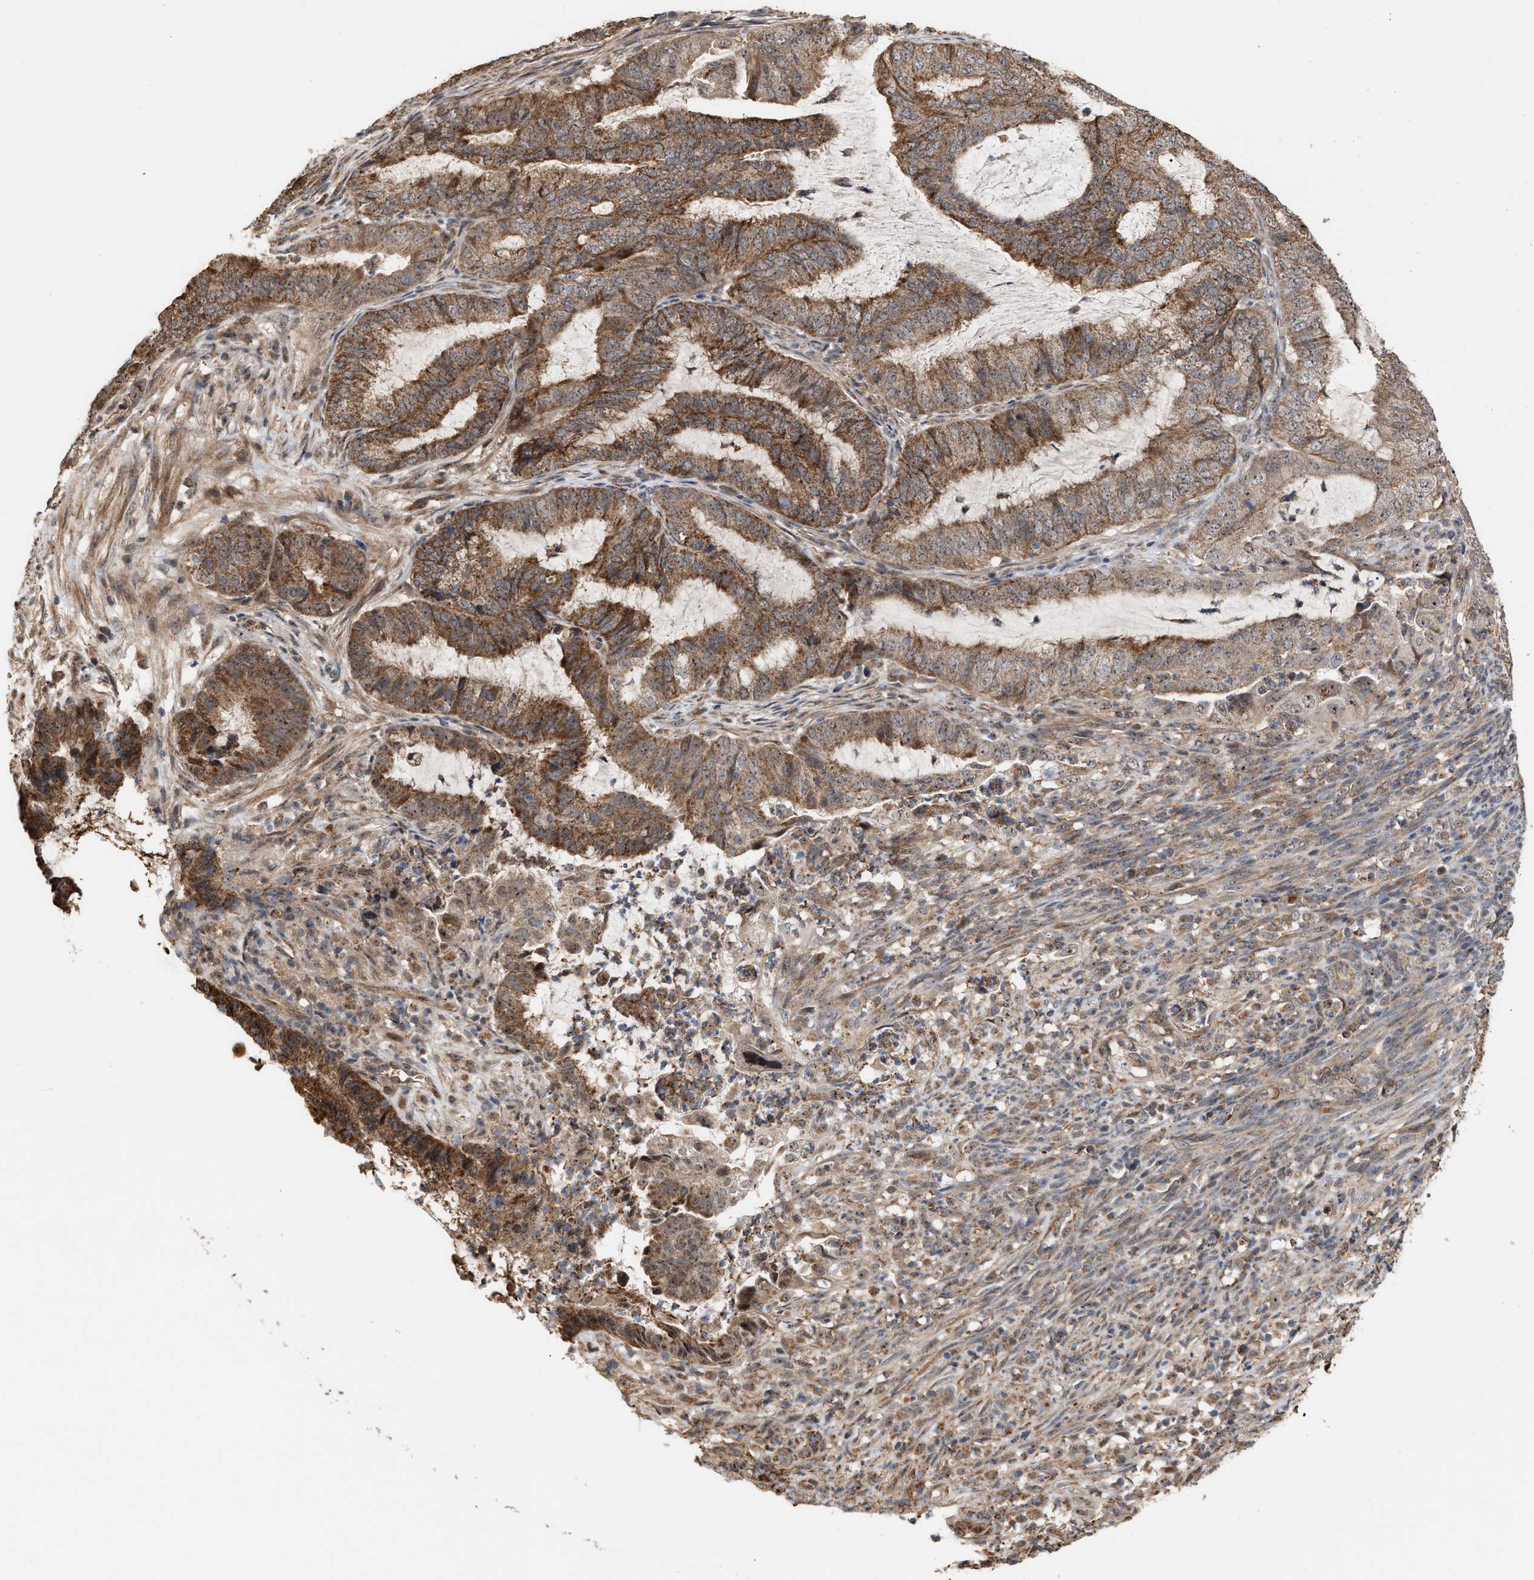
{"staining": {"intensity": "strong", "quantity": ">75%", "location": "cytoplasmic/membranous,nuclear"}, "tissue": "endometrial cancer", "cell_type": "Tumor cells", "image_type": "cancer", "snomed": [{"axis": "morphology", "description": "Adenocarcinoma, NOS"}, {"axis": "topography", "description": "Endometrium"}], "caption": "DAB (3,3'-diaminobenzidine) immunohistochemical staining of endometrial cancer (adenocarcinoma) exhibits strong cytoplasmic/membranous and nuclear protein staining in approximately >75% of tumor cells.", "gene": "EXOSC2", "patient": {"sex": "female", "age": 51}}